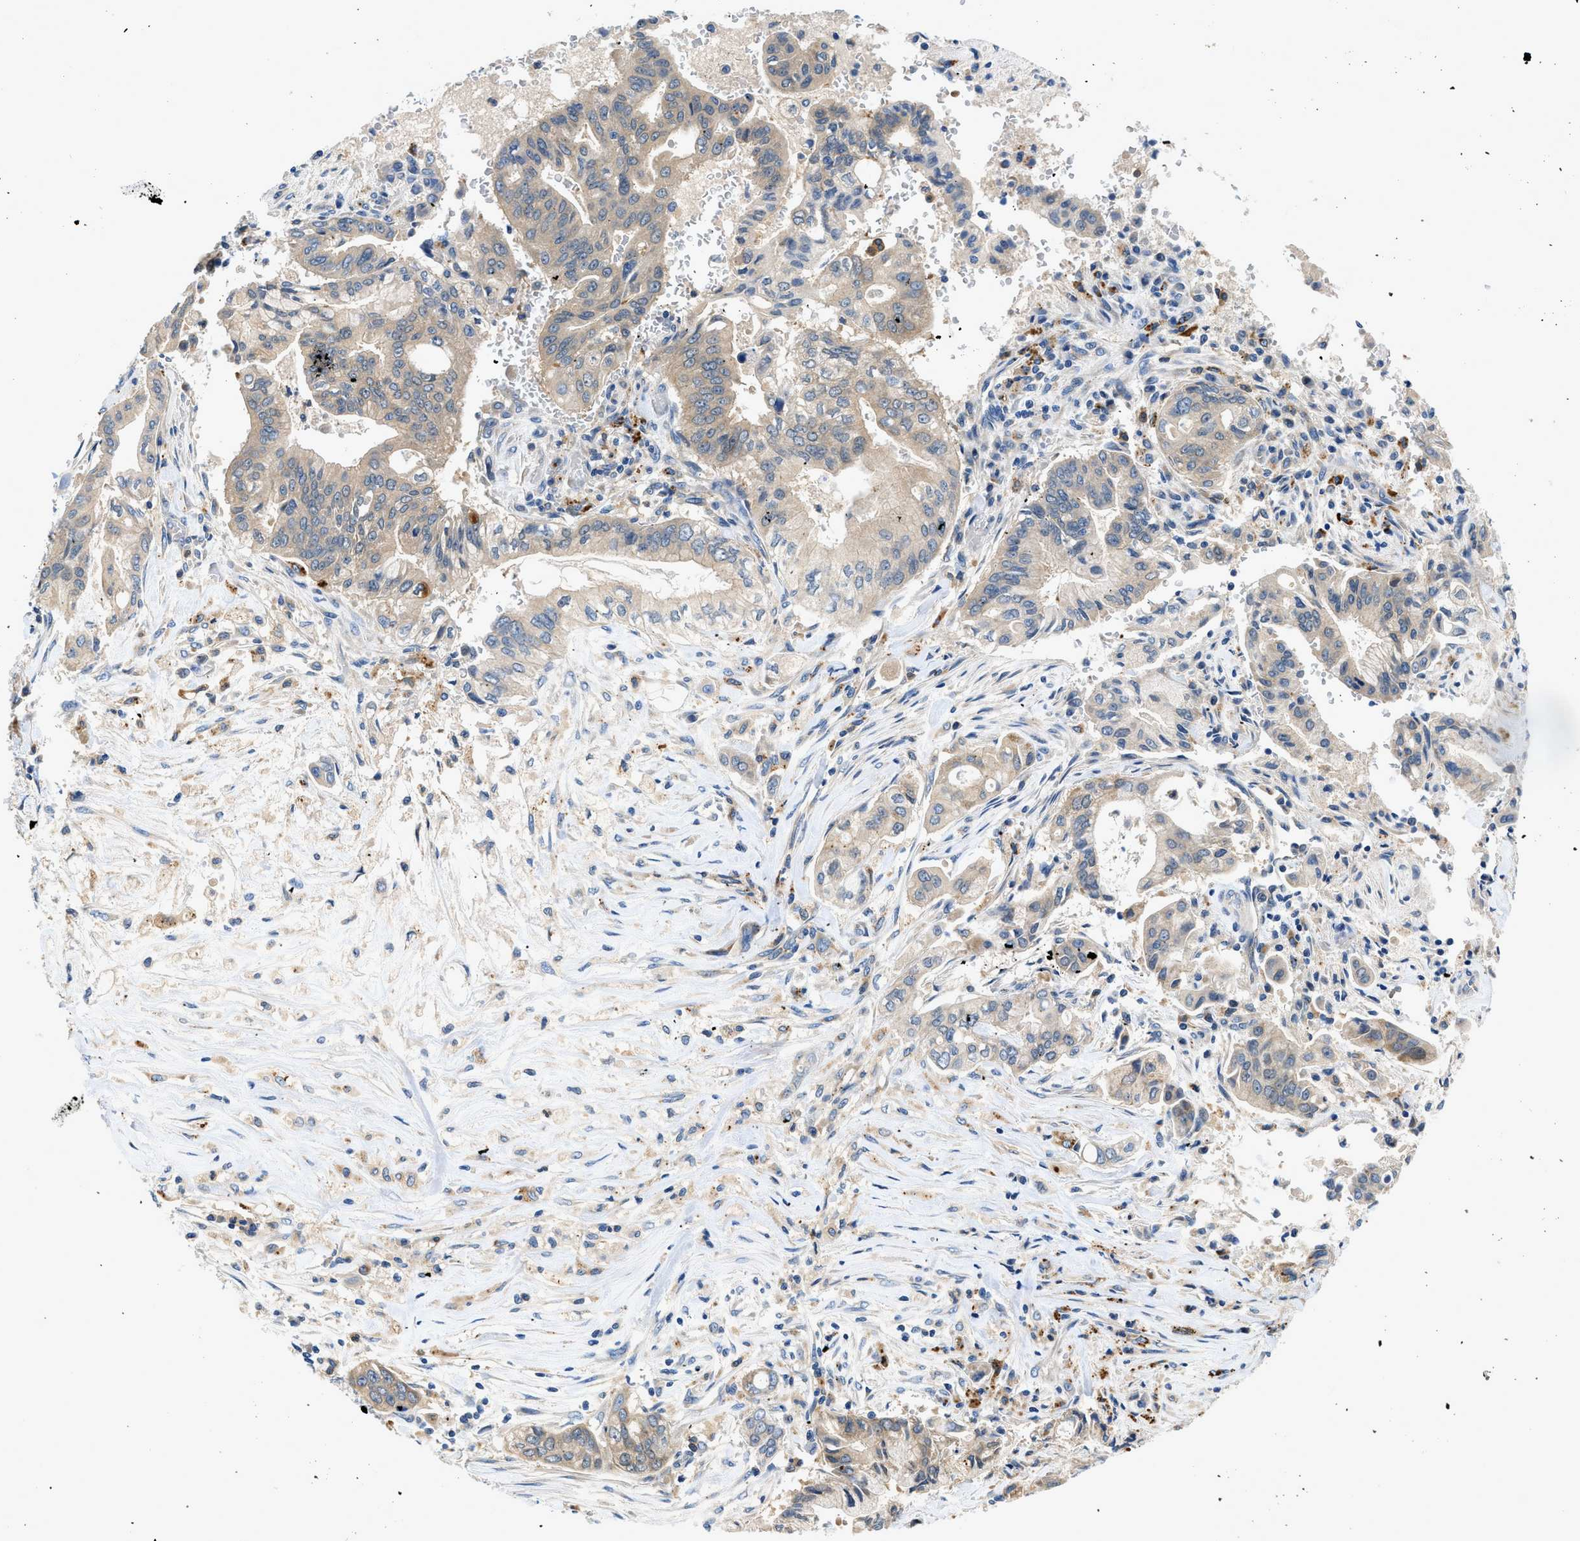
{"staining": {"intensity": "weak", "quantity": ">75%", "location": "cytoplasmic/membranous"}, "tissue": "pancreatic cancer", "cell_type": "Tumor cells", "image_type": "cancer", "snomed": [{"axis": "morphology", "description": "Adenocarcinoma, NOS"}, {"axis": "topography", "description": "Pancreas"}], "caption": "The histopathology image exhibits immunohistochemical staining of pancreatic adenocarcinoma. There is weak cytoplasmic/membranous positivity is present in about >75% of tumor cells.", "gene": "ADGRE3", "patient": {"sex": "female", "age": 73}}